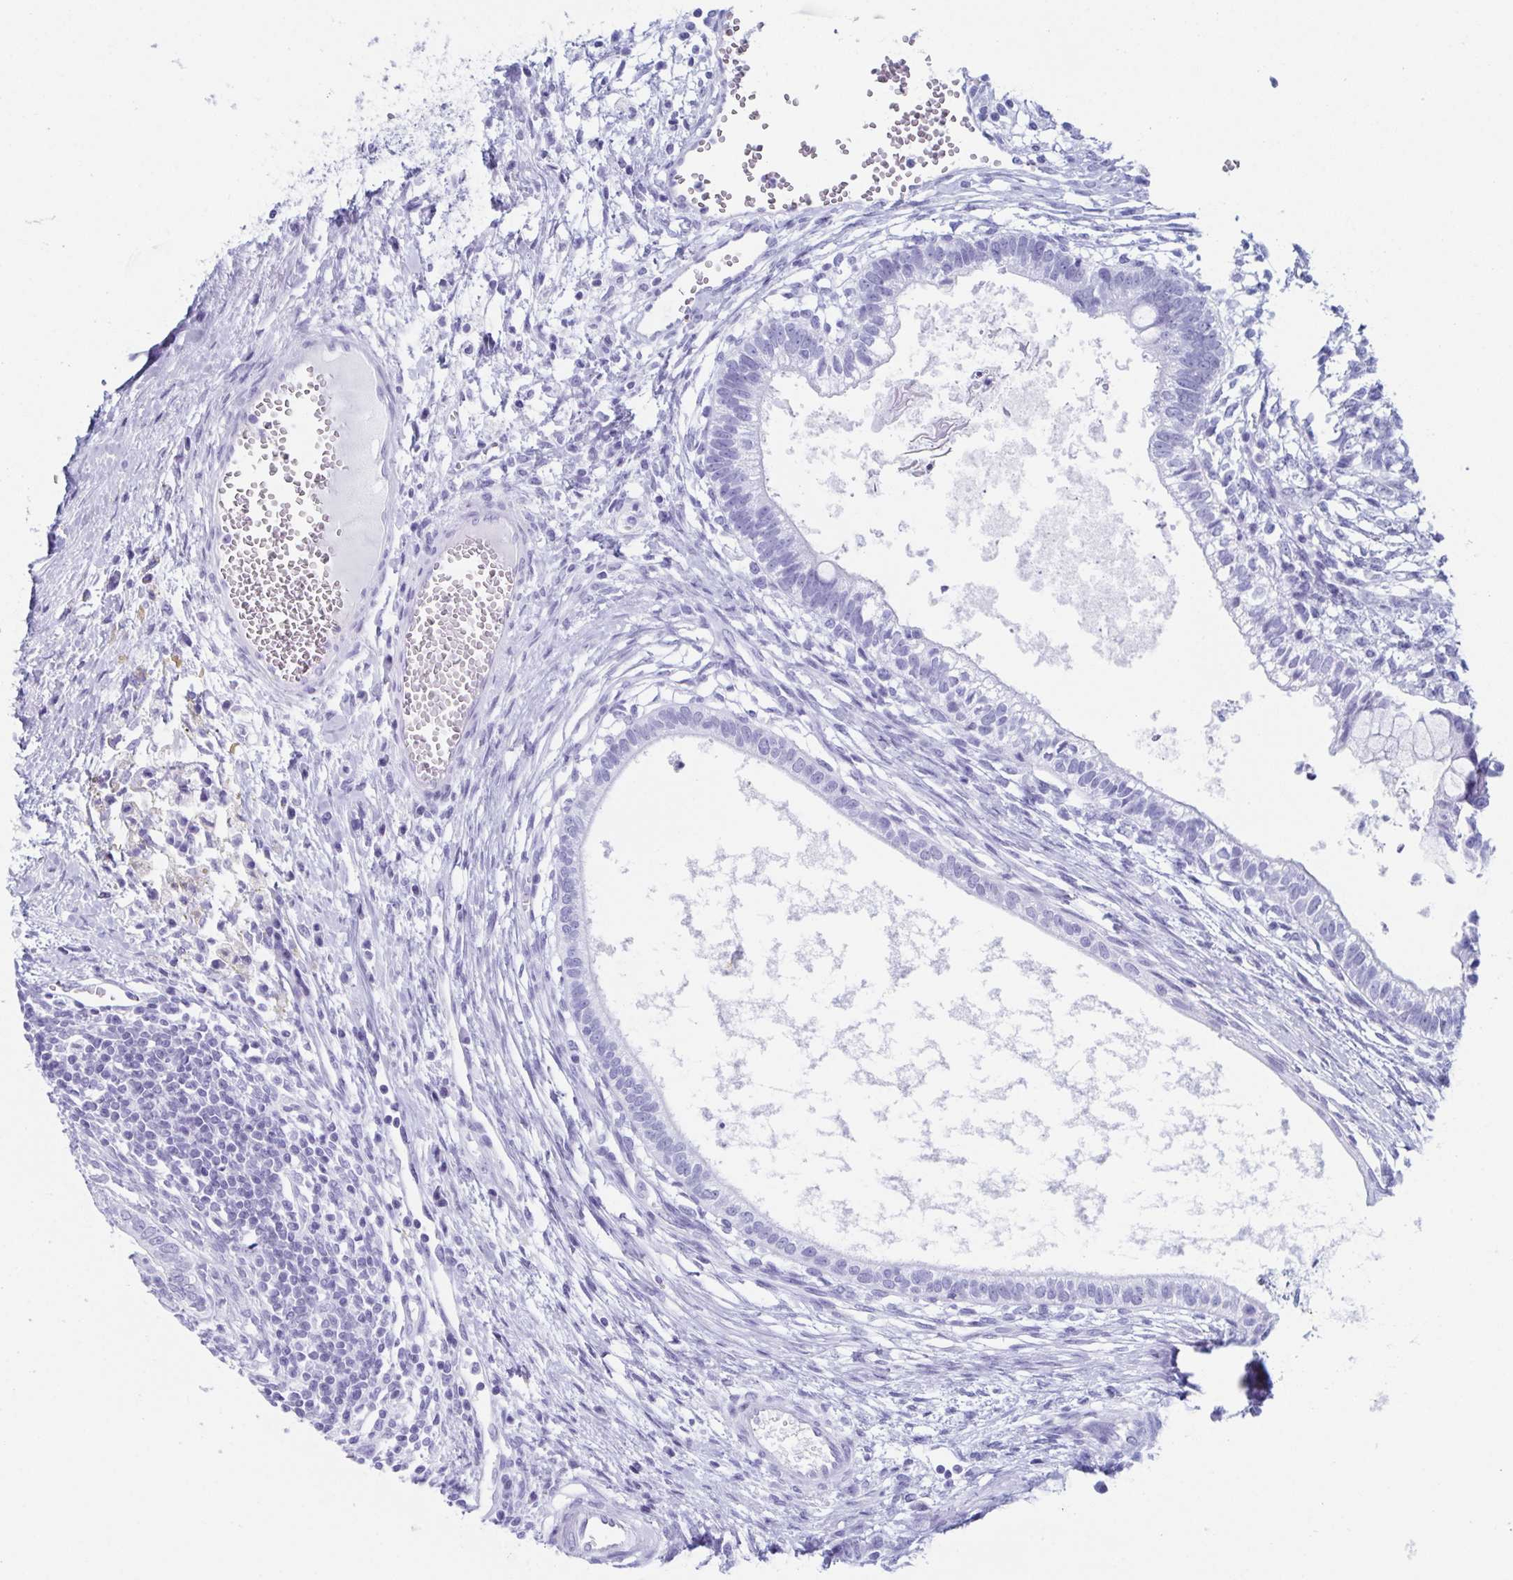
{"staining": {"intensity": "negative", "quantity": "none", "location": "none"}, "tissue": "testis cancer", "cell_type": "Tumor cells", "image_type": "cancer", "snomed": [{"axis": "morphology", "description": "Carcinoma, Embryonal, NOS"}, {"axis": "topography", "description": "Testis"}], "caption": "Protein analysis of testis cancer exhibits no significant staining in tumor cells.", "gene": "LYRM2", "patient": {"sex": "male", "age": 37}}